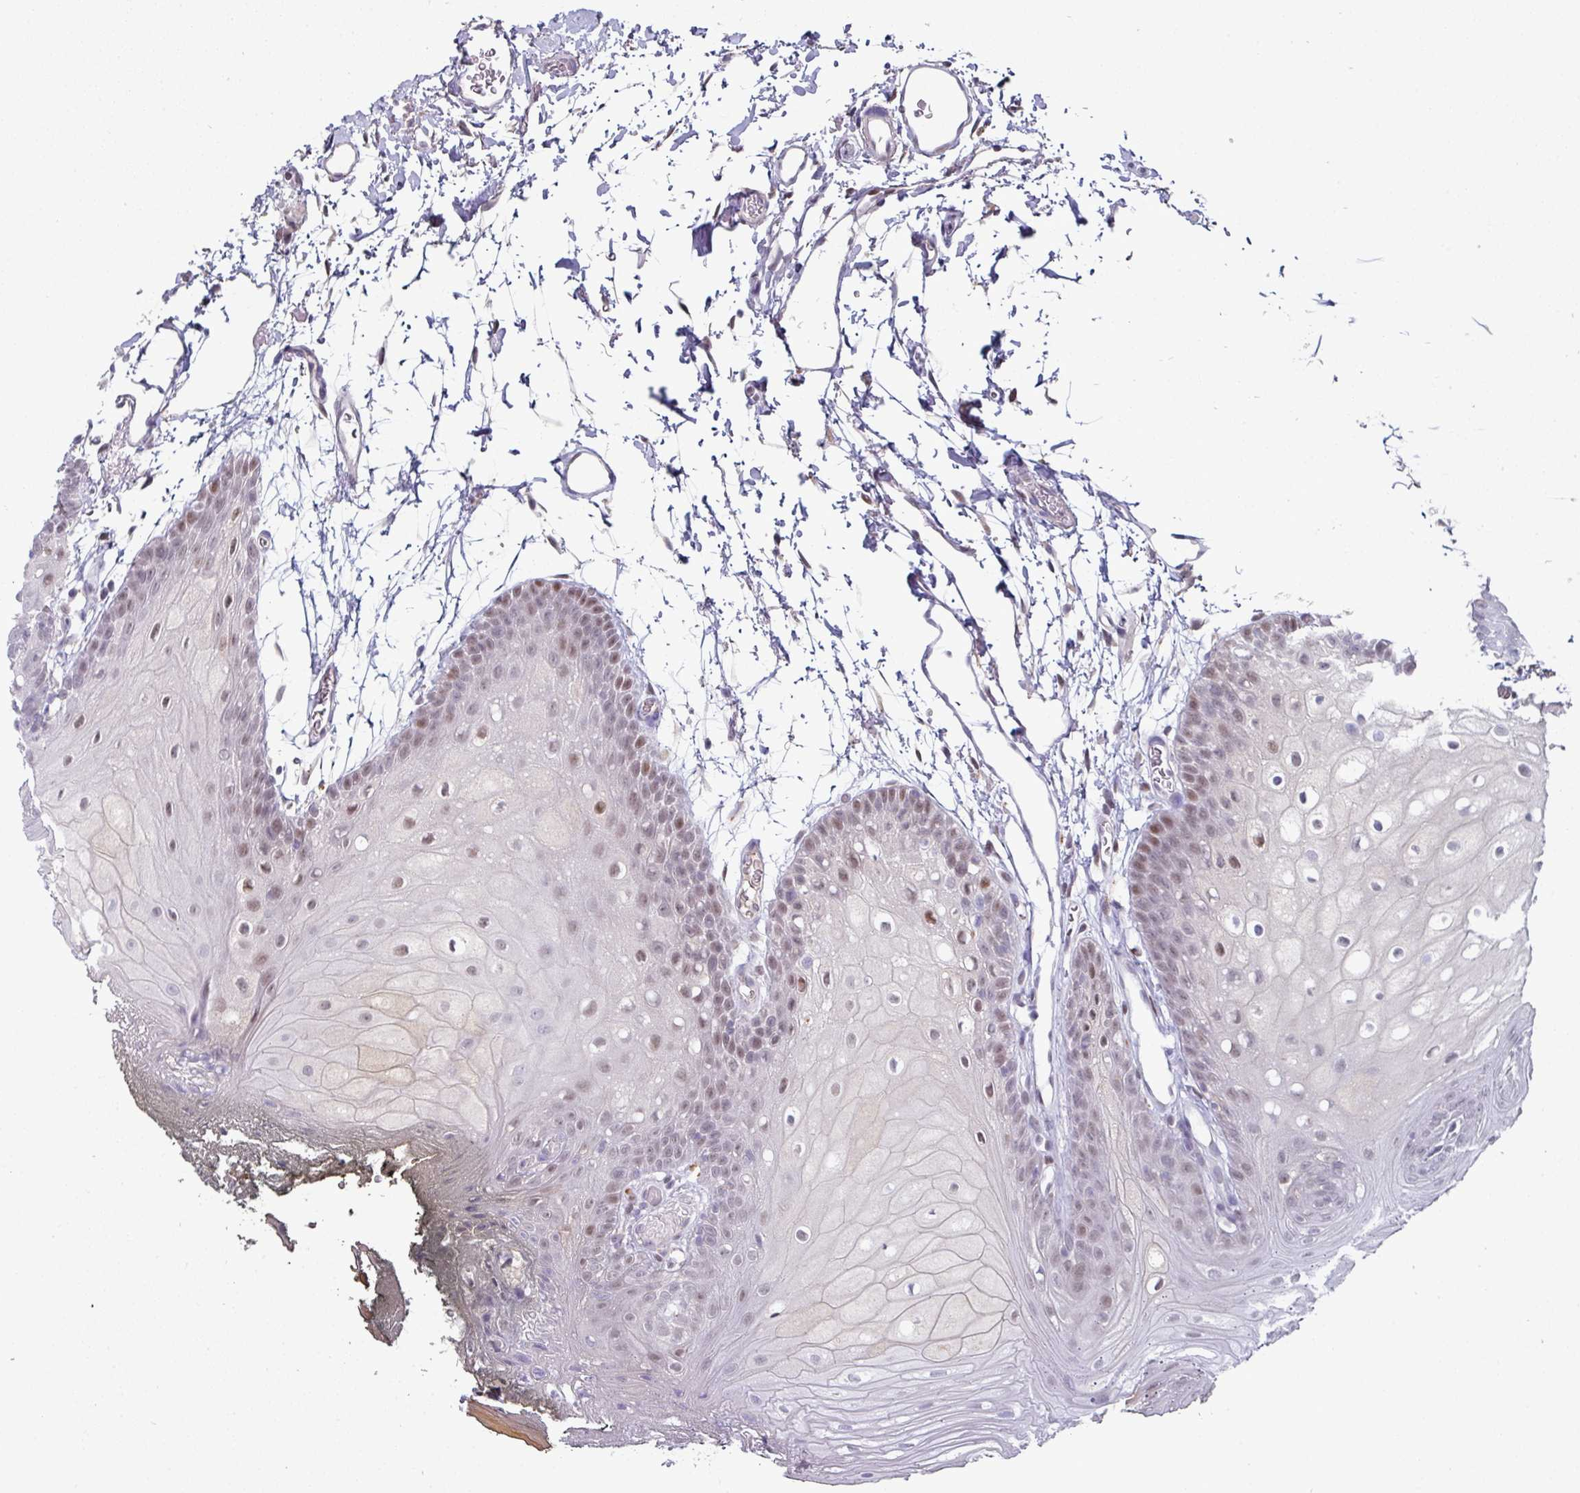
{"staining": {"intensity": "moderate", "quantity": "25%-75%", "location": "nuclear"}, "tissue": "oral mucosa", "cell_type": "Squamous epithelial cells", "image_type": "normal", "snomed": [{"axis": "morphology", "description": "Normal tissue, NOS"}, {"axis": "morphology", "description": "Squamous cell carcinoma, NOS"}, {"axis": "topography", "description": "Oral tissue"}, {"axis": "topography", "description": "Head-Neck"}], "caption": "The immunohistochemical stain labels moderate nuclear expression in squamous epithelial cells of unremarkable oral mucosa. The protein of interest is shown in brown color, while the nuclei are stained blue.", "gene": "SWSAP1", "patient": {"sex": "female", "age": 81}}